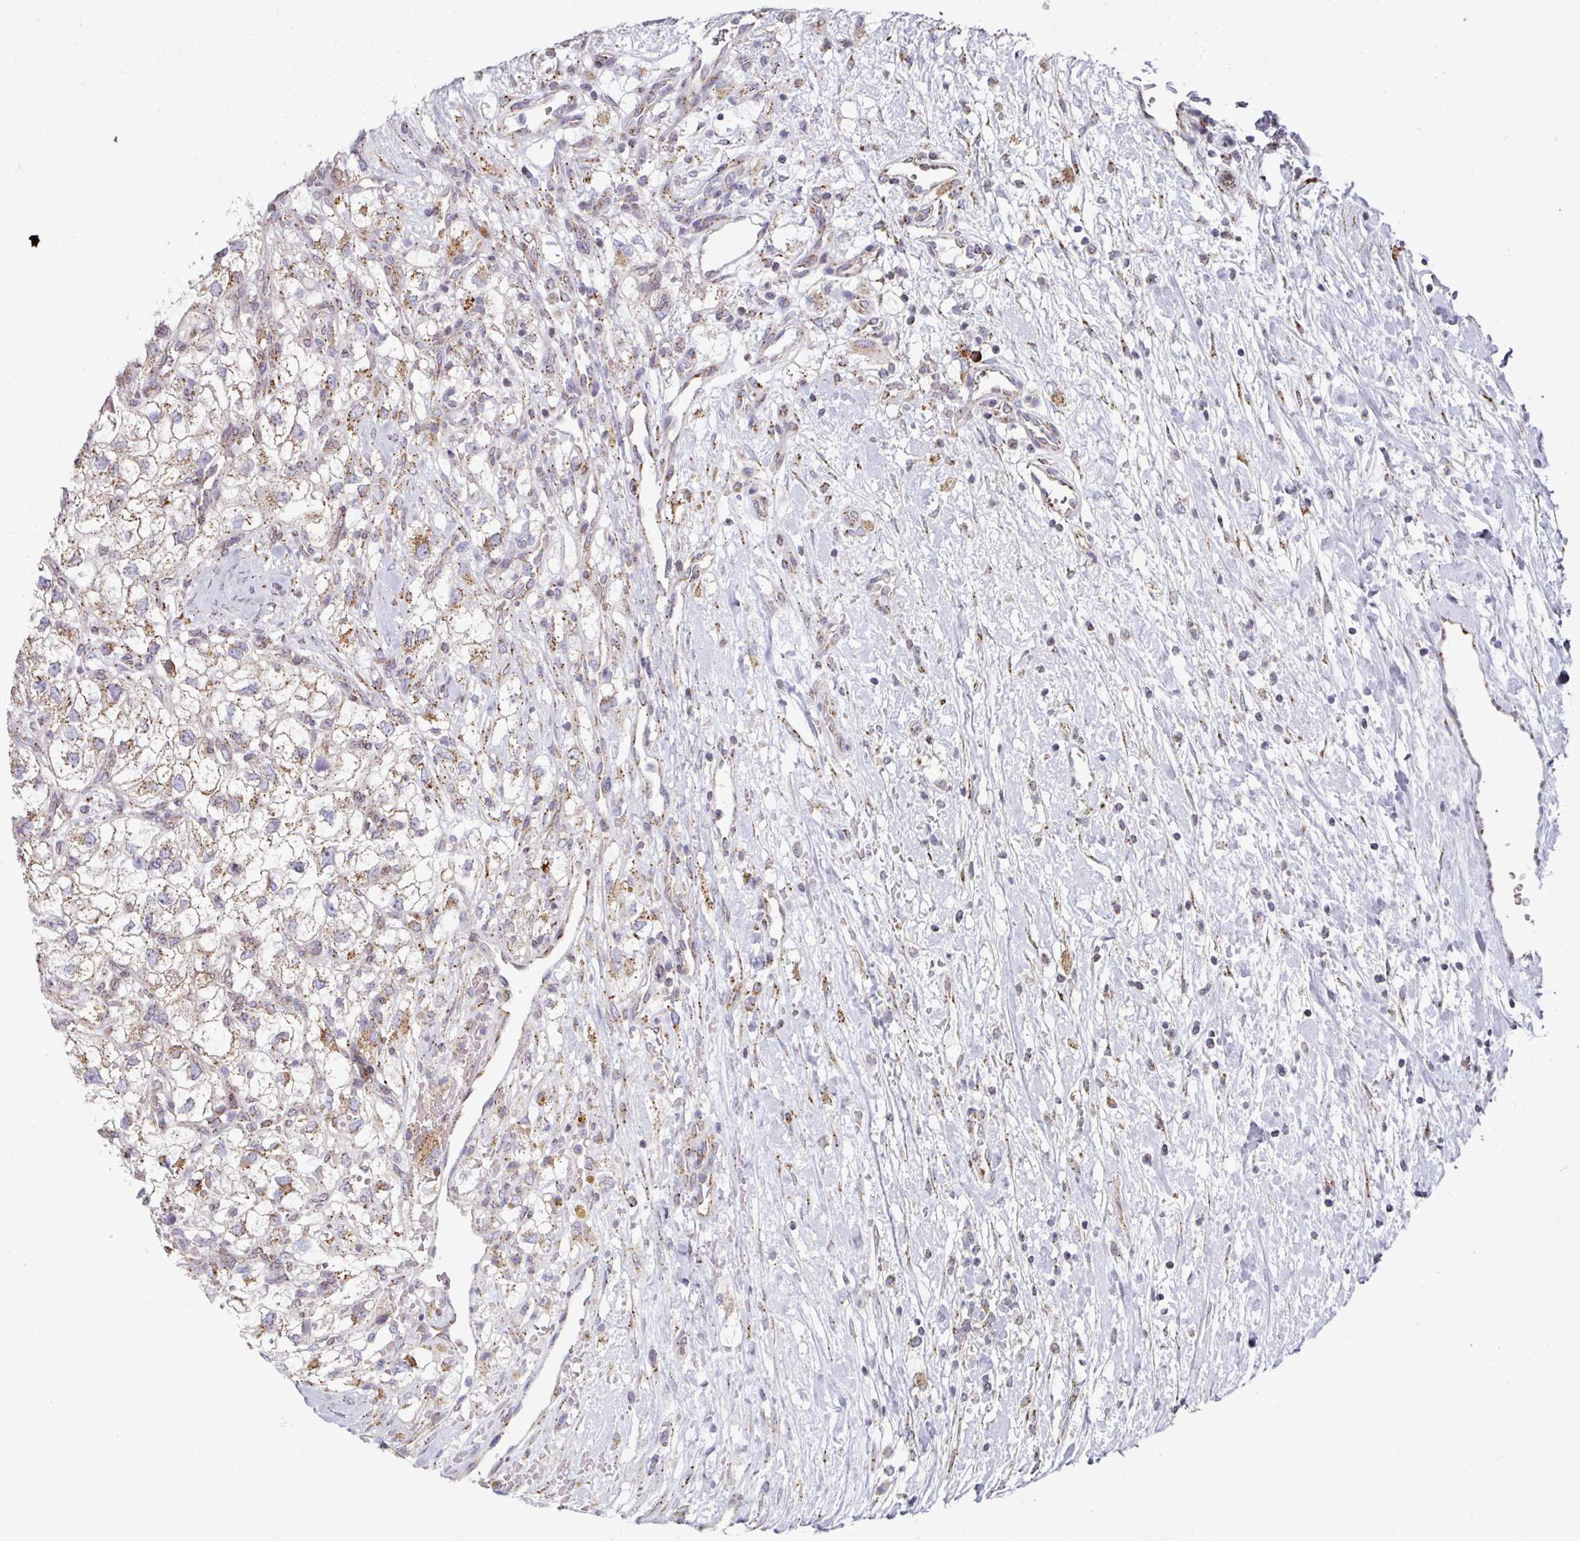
{"staining": {"intensity": "moderate", "quantity": "25%-75%", "location": "cytoplasmic/membranous"}, "tissue": "renal cancer", "cell_type": "Tumor cells", "image_type": "cancer", "snomed": [{"axis": "morphology", "description": "Adenocarcinoma, NOS"}, {"axis": "topography", "description": "Kidney"}], "caption": "Immunohistochemistry photomicrograph of neoplastic tissue: renal adenocarcinoma stained using immunohistochemistry (IHC) exhibits medium levels of moderate protein expression localized specifically in the cytoplasmic/membranous of tumor cells, appearing as a cytoplasmic/membranous brown color.", "gene": "CCDC85B", "patient": {"sex": "male", "age": 59}}